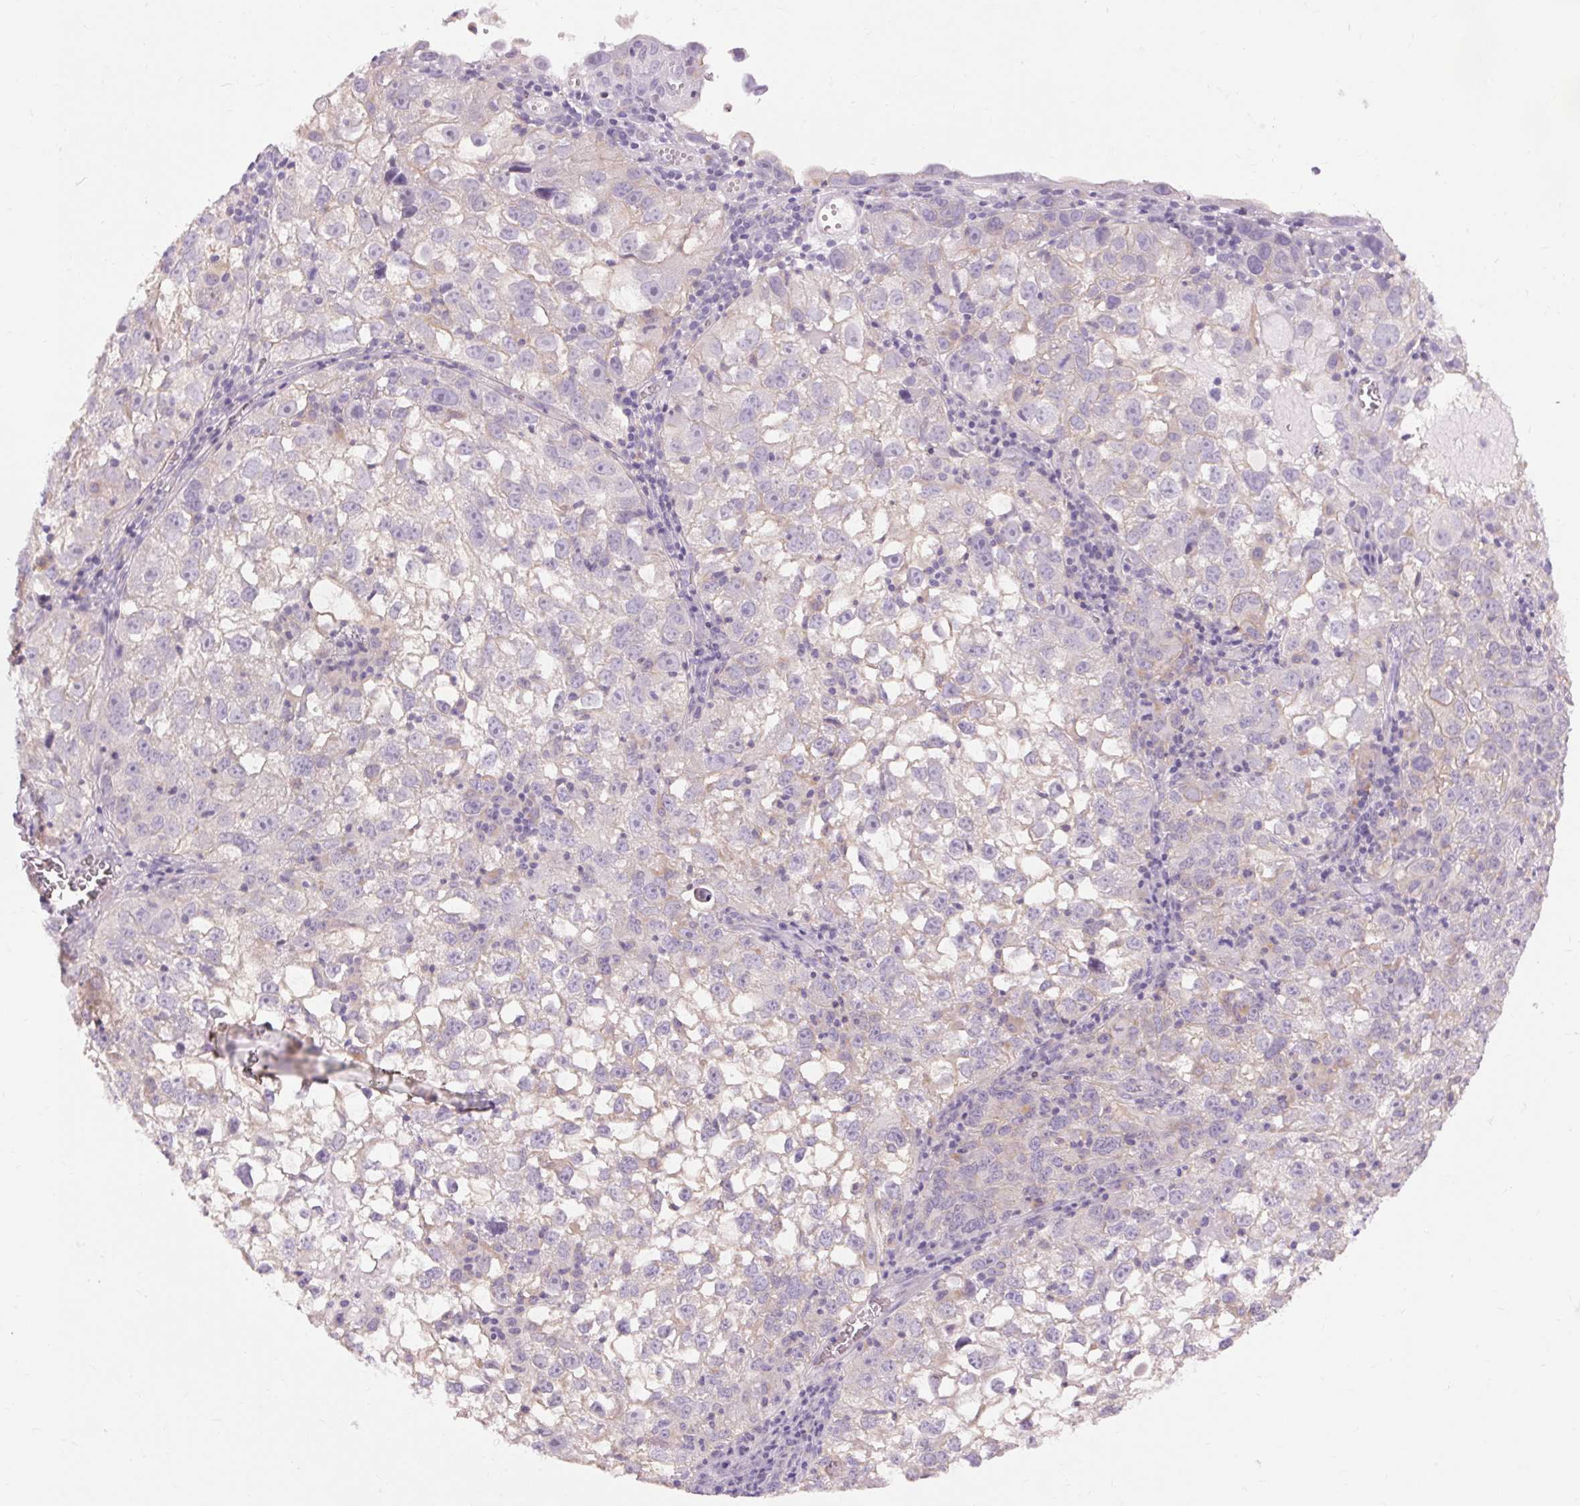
{"staining": {"intensity": "negative", "quantity": "none", "location": "none"}, "tissue": "cervical cancer", "cell_type": "Tumor cells", "image_type": "cancer", "snomed": [{"axis": "morphology", "description": "Squamous cell carcinoma, NOS"}, {"axis": "topography", "description": "Cervix"}], "caption": "Tumor cells are negative for protein expression in human cervical squamous cell carcinoma.", "gene": "TM6SF1", "patient": {"sex": "female", "age": 55}}